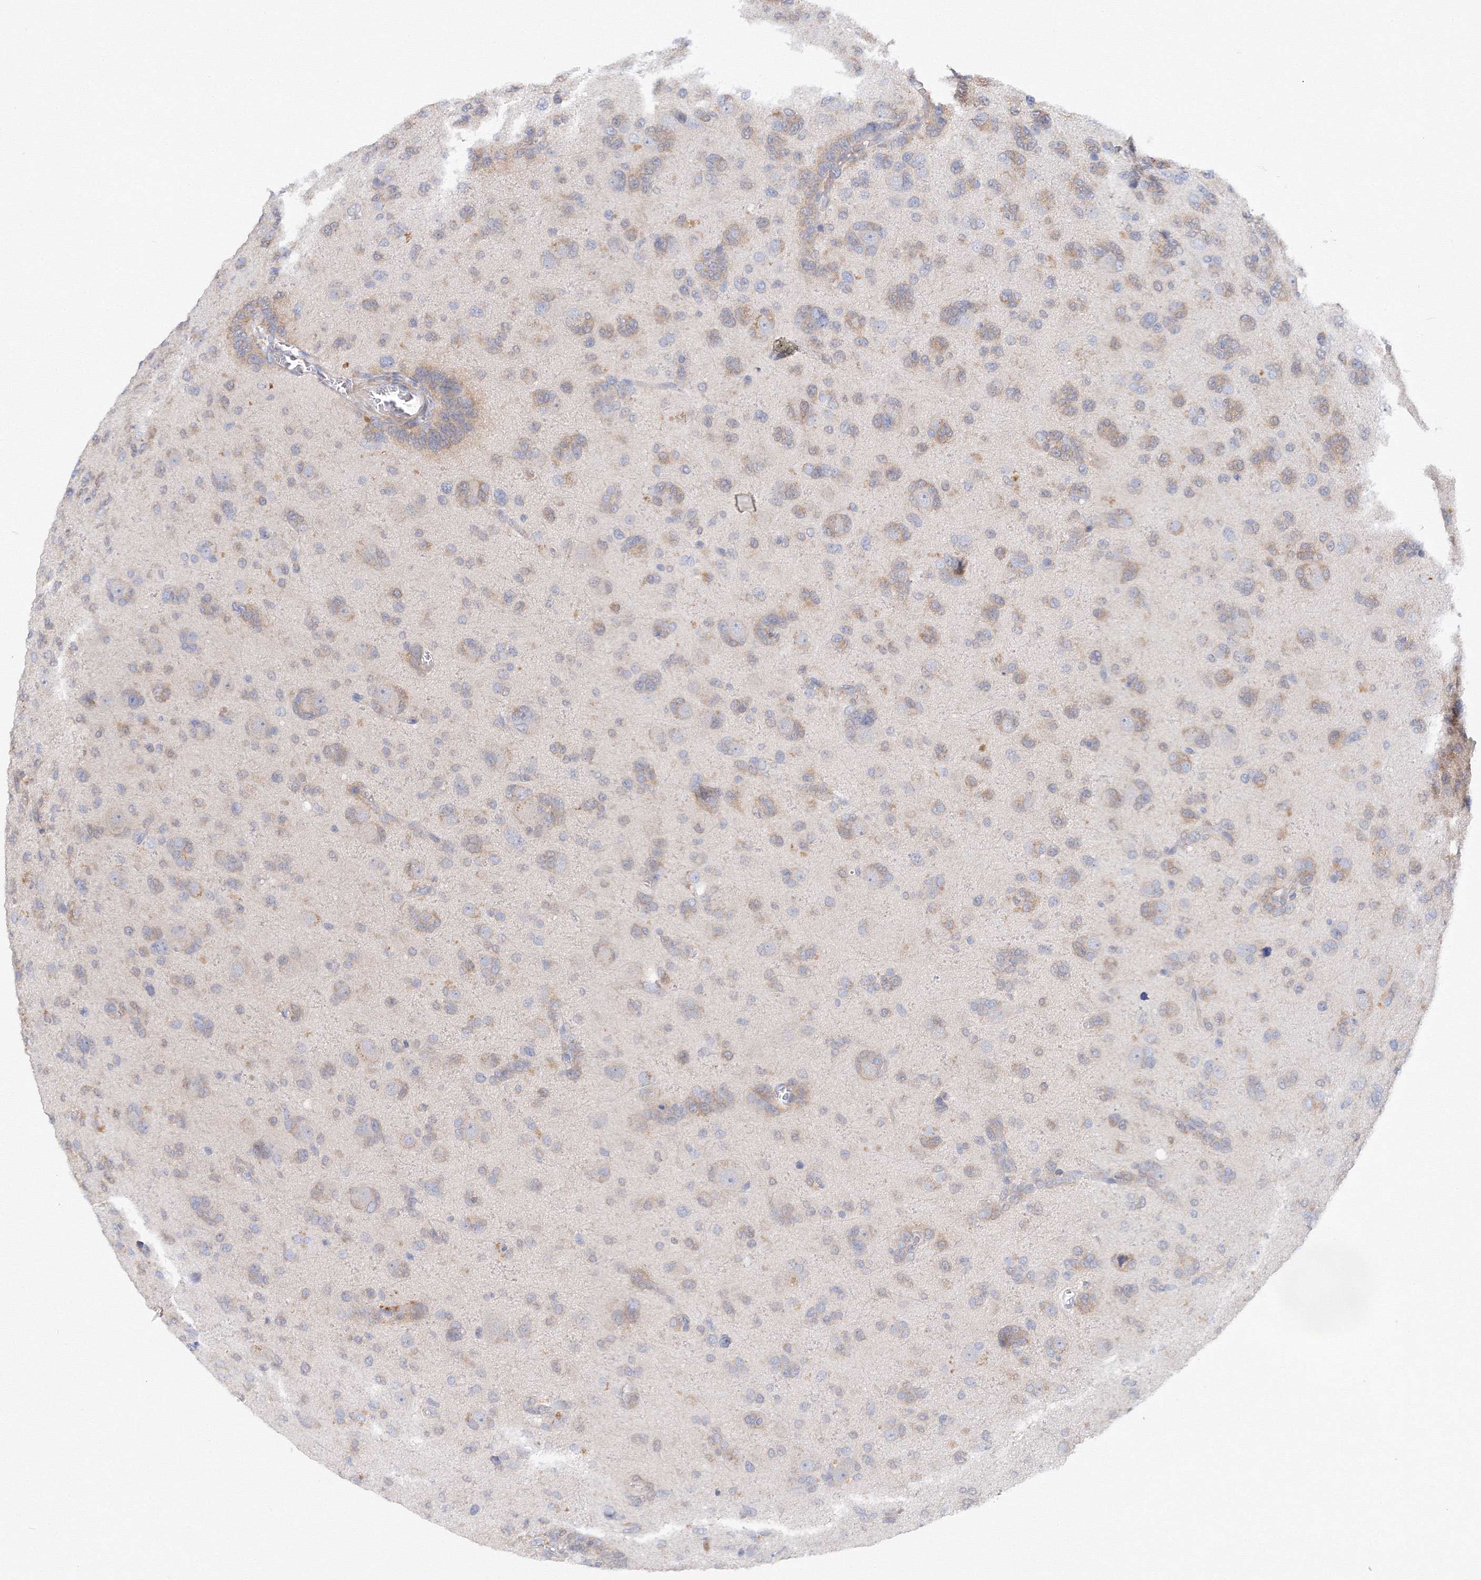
{"staining": {"intensity": "weak", "quantity": "25%-75%", "location": "cytoplasmic/membranous"}, "tissue": "glioma", "cell_type": "Tumor cells", "image_type": "cancer", "snomed": [{"axis": "morphology", "description": "Glioma, malignant, High grade"}, {"axis": "topography", "description": "Brain"}], "caption": "Malignant high-grade glioma was stained to show a protein in brown. There is low levels of weak cytoplasmic/membranous positivity in approximately 25%-75% of tumor cells.", "gene": "DIS3L2", "patient": {"sex": "female", "age": 59}}